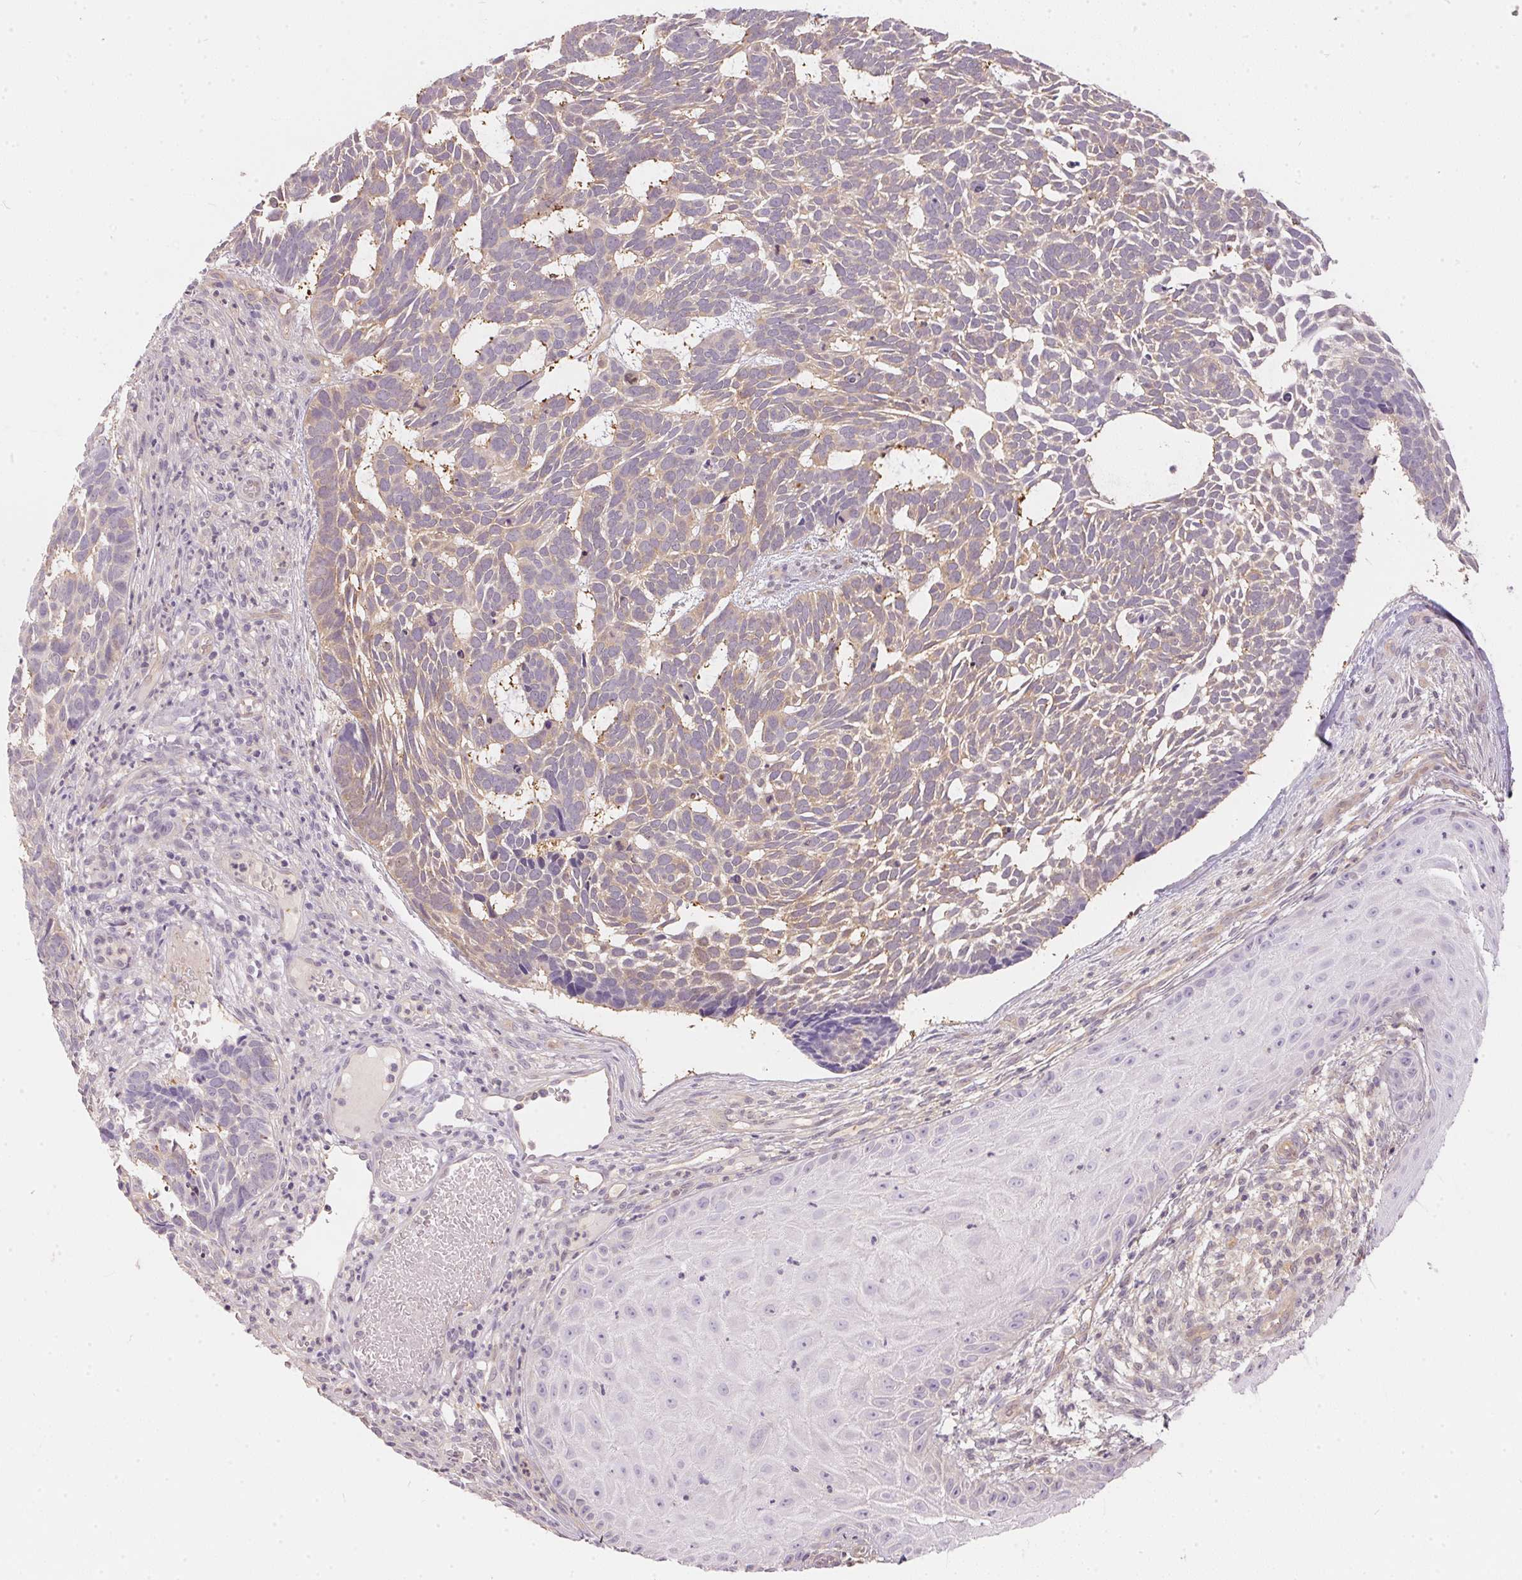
{"staining": {"intensity": "weak", "quantity": "25%-75%", "location": "cytoplasmic/membranous"}, "tissue": "skin cancer", "cell_type": "Tumor cells", "image_type": "cancer", "snomed": [{"axis": "morphology", "description": "Basal cell carcinoma"}, {"axis": "topography", "description": "Skin"}], "caption": "Protein analysis of skin cancer (basal cell carcinoma) tissue exhibits weak cytoplasmic/membranous positivity in approximately 25%-75% of tumor cells.", "gene": "BLMH", "patient": {"sex": "male", "age": 78}}